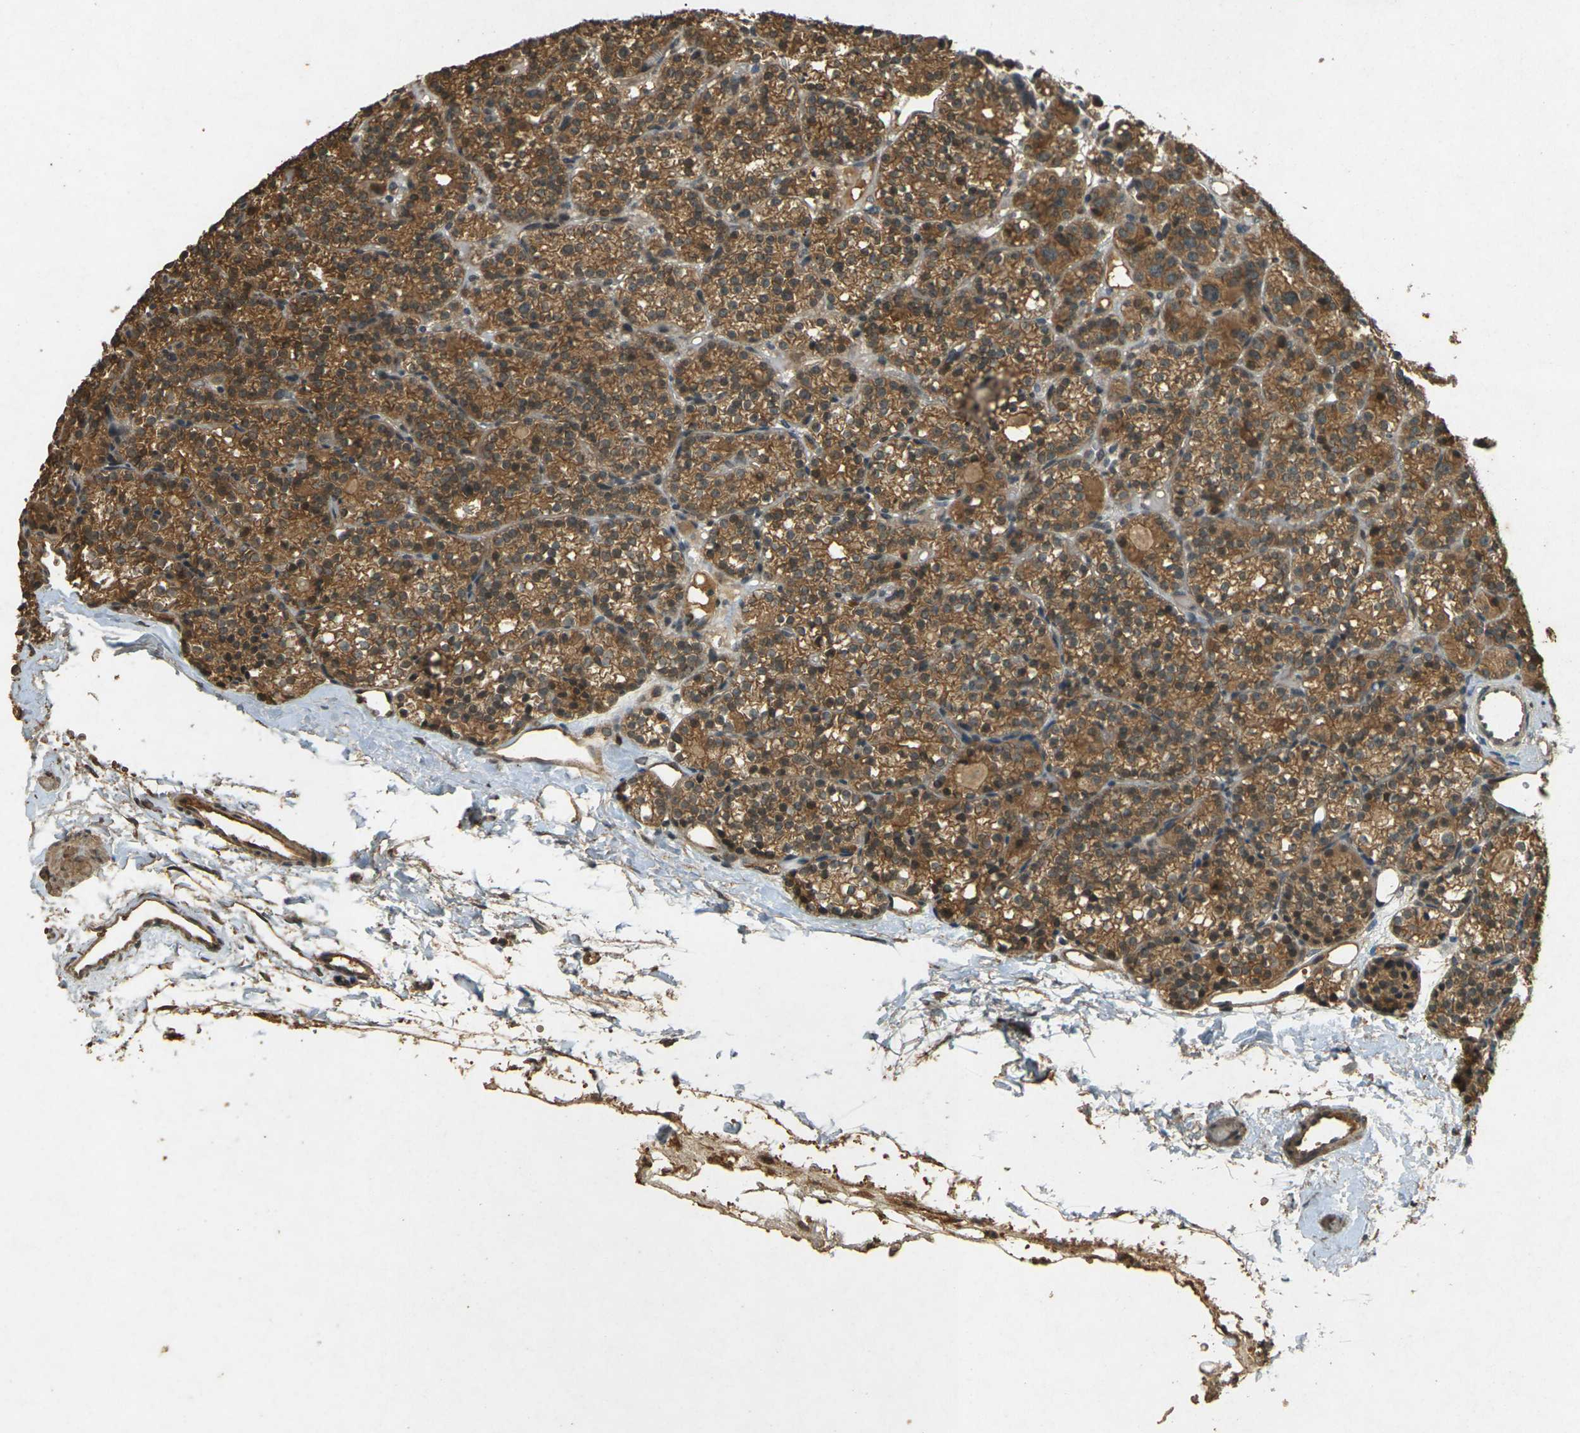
{"staining": {"intensity": "strong", "quantity": ">75%", "location": "cytoplasmic/membranous"}, "tissue": "parathyroid gland", "cell_type": "Glandular cells", "image_type": "normal", "snomed": [{"axis": "morphology", "description": "Normal tissue, NOS"}, {"axis": "topography", "description": "Parathyroid gland"}], "caption": "Strong cytoplasmic/membranous protein expression is identified in approximately >75% of glandular cells in parathyroid gland.", "gene": "TAP1", "patient": {"sex": "female", "age": 64}}